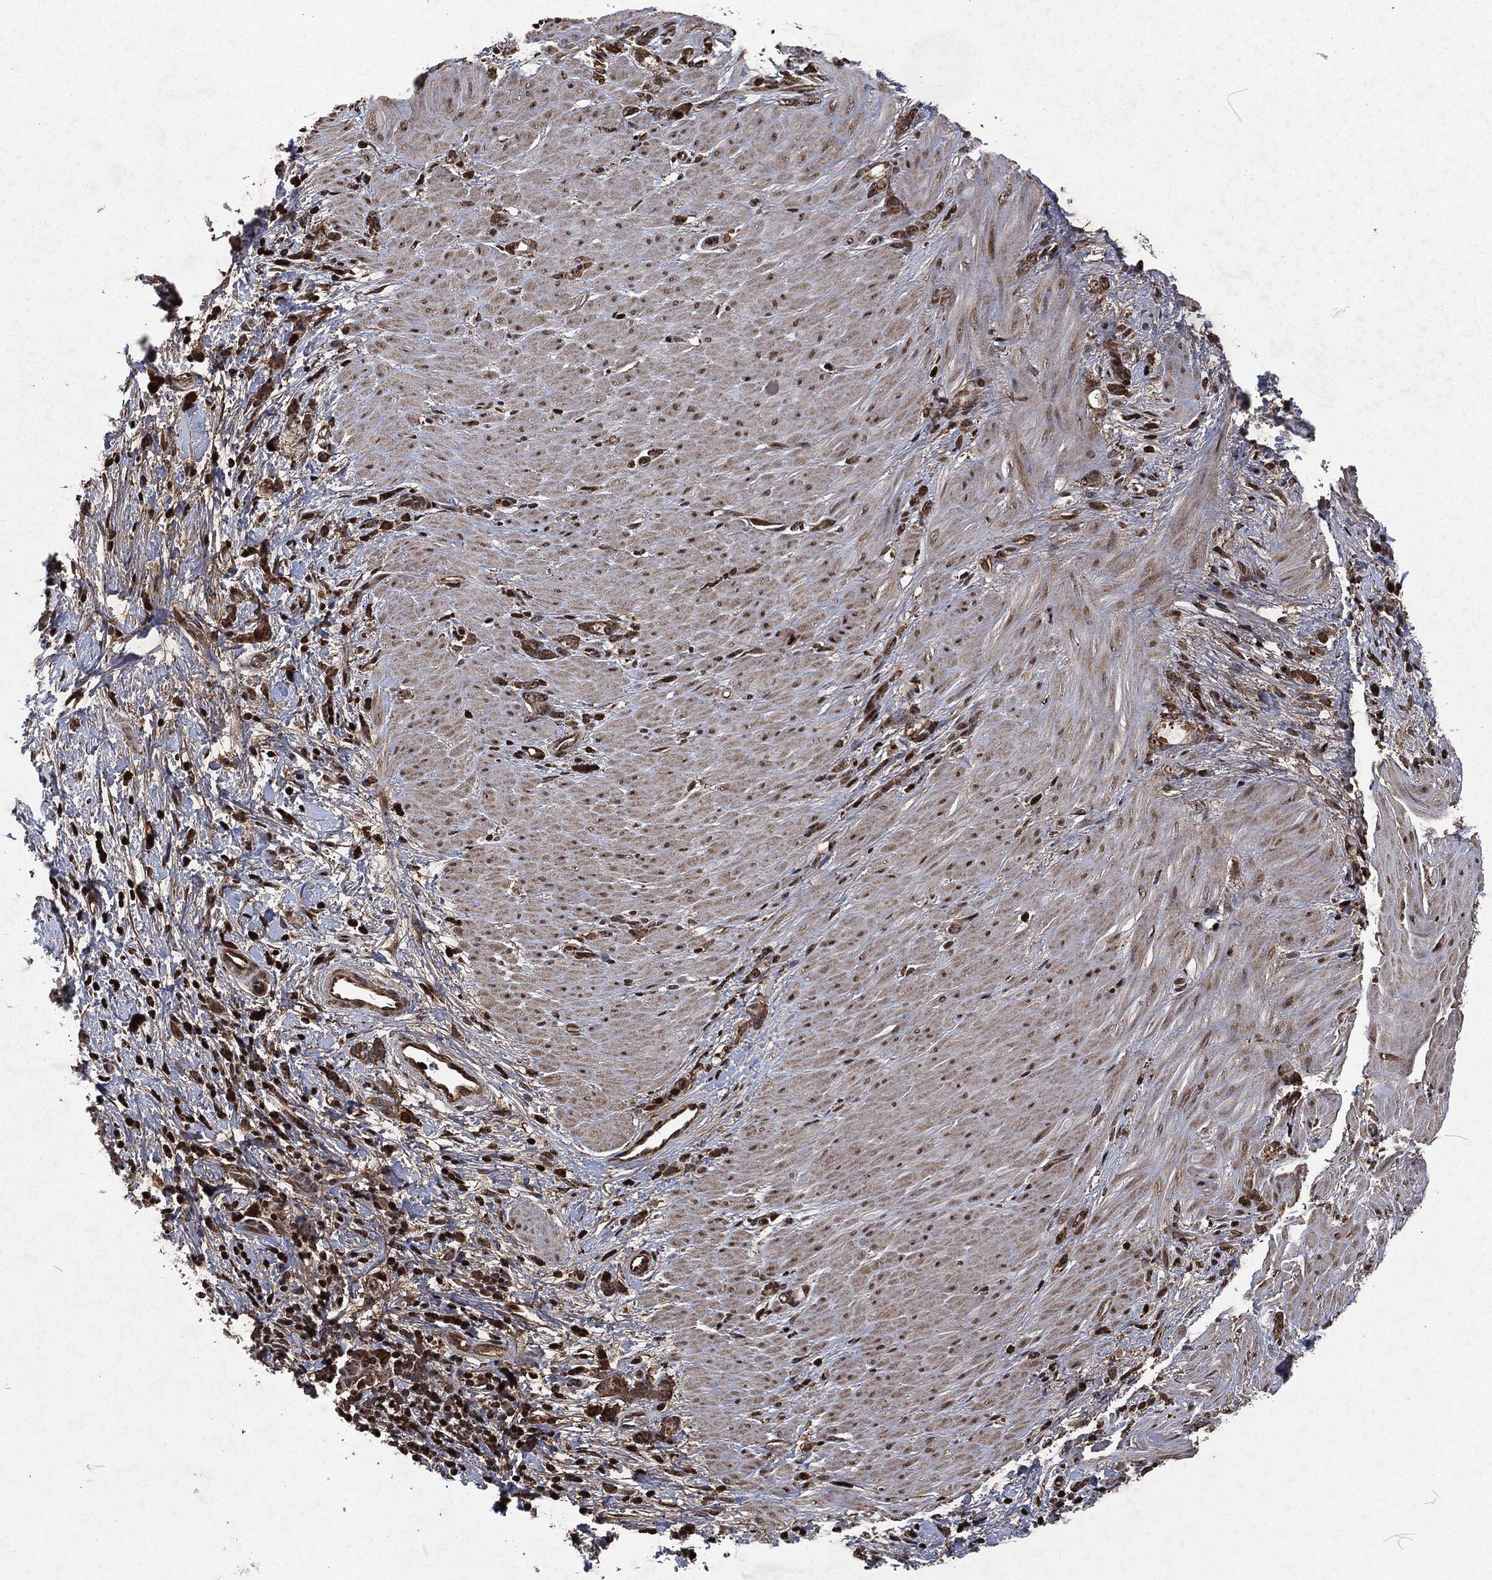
{"staining": {"intensity": "moderate", "quantity": ">75%", "location": "cytoplasmic/membranous,nuclear"}, "tissue": "stomach cancer", "cell_type": "Tumor cells", "image_type": "cancer", "snomed": [{"axis": "morphology", "description": "Normal tissue, NOS"}, {"axis": "morphology", "description": "Adenocarcinoma, NOS"}, {"axis": "topography", "description": "Stomach"}], "caption": "Immunohistochemical staining of stomach cancer (adenocarcinoma) reveals moderate cytoplasmic/membranous and nuclear protein expression in approximately >75% of tumor cells.", "gene": "SNAI1", "patient": {"sex": "male", "age": 67}}